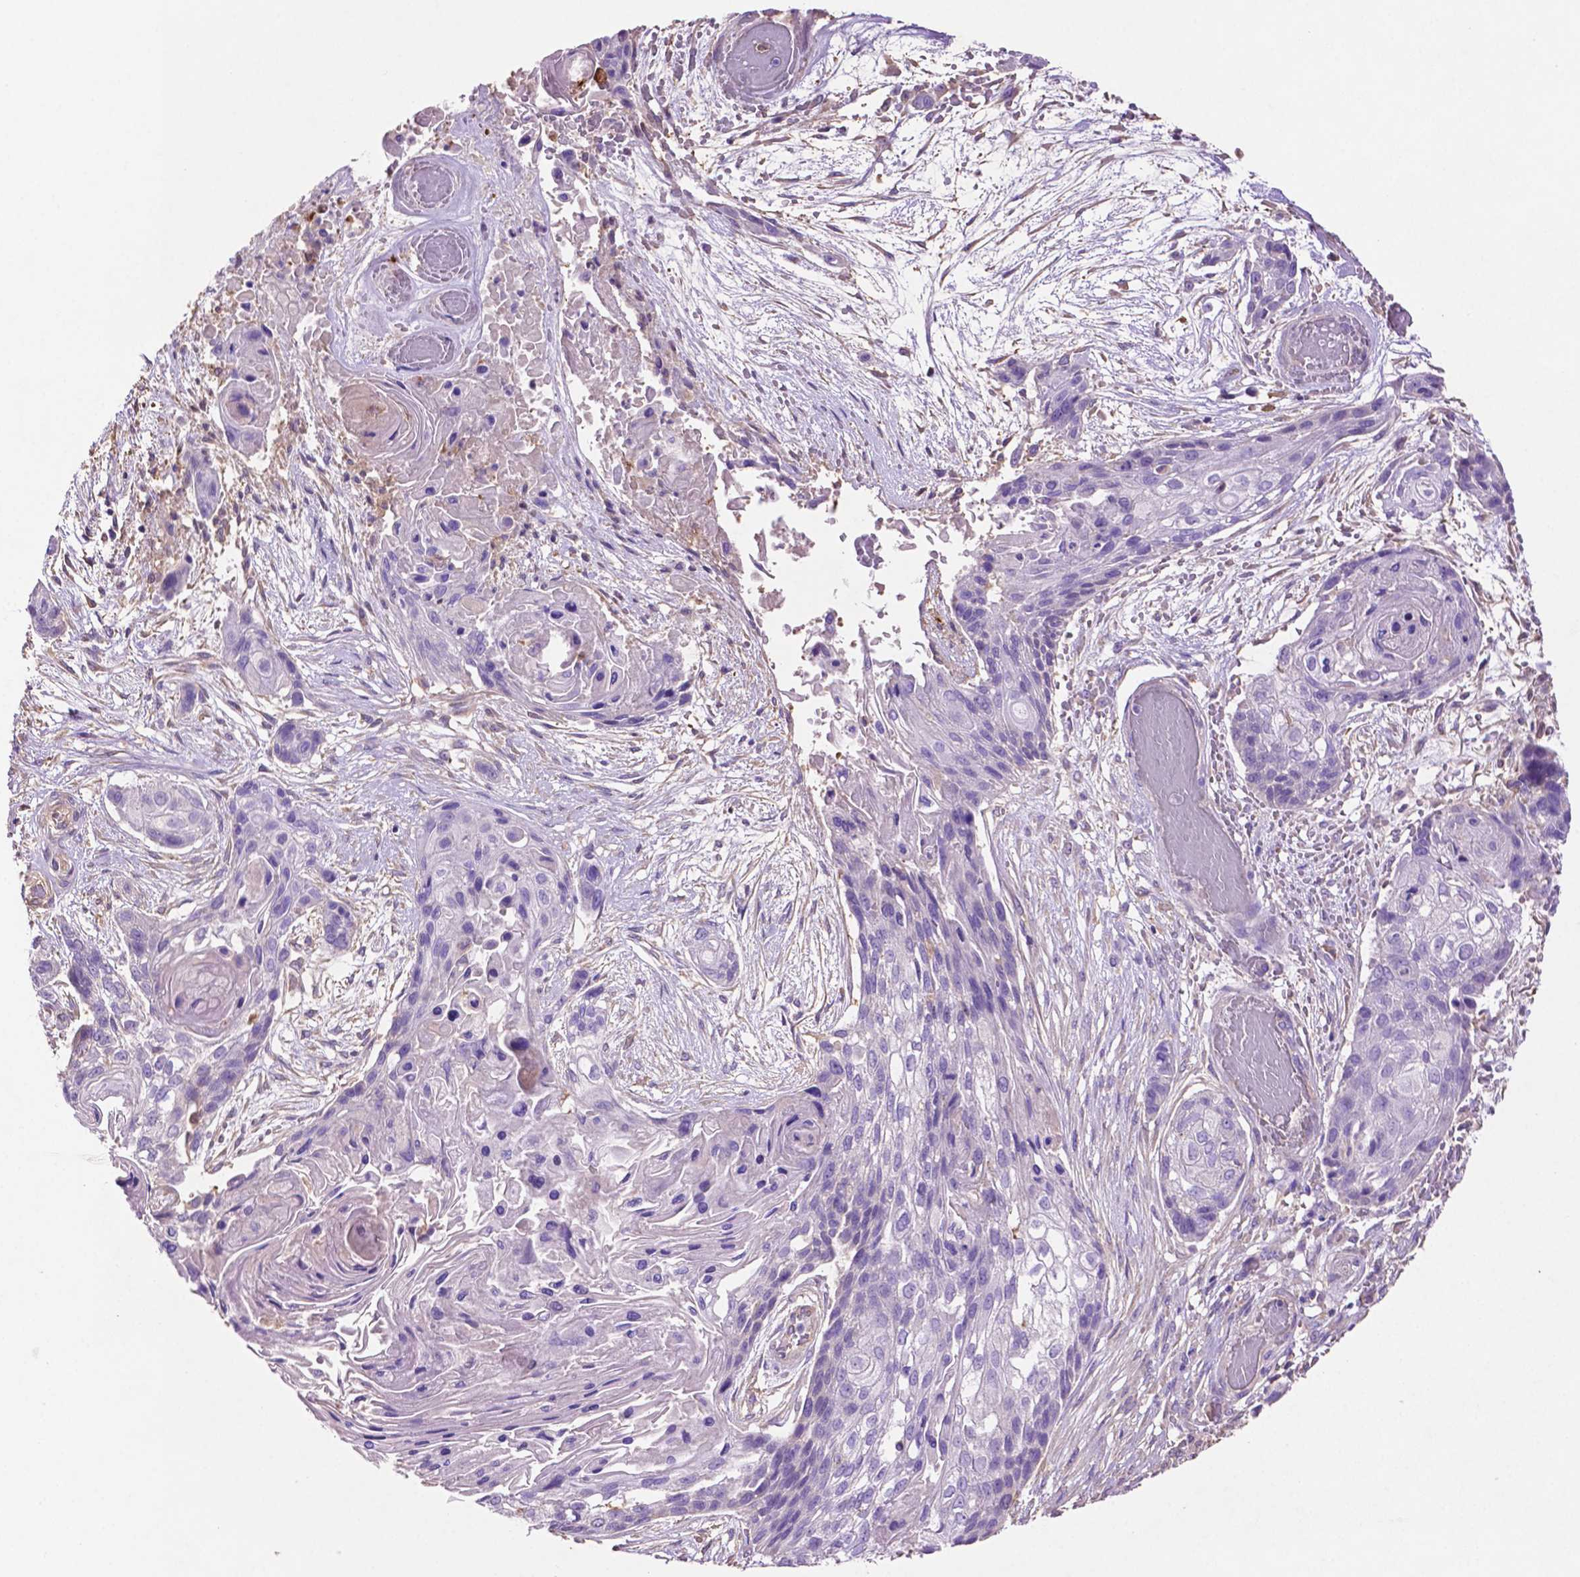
{"staining": {"intensity": "negative", "quantity": "none", "location": "none"}, "tissue": "lung cancer", "cell_type": "Tumor cells", "image_type": "cancer", "snomed": [{"axis": "morphology", "description": "Squamous cell carcinoma, NOS"}, {"axis": "topography", "description": "Lung"}], "caption": "Photomicrograph shows no significant protein staining in tumor cells of lung squamous cell carcinoma.", "gene": "GDPD5", "patient": {"sex": "male", "age": 69}}